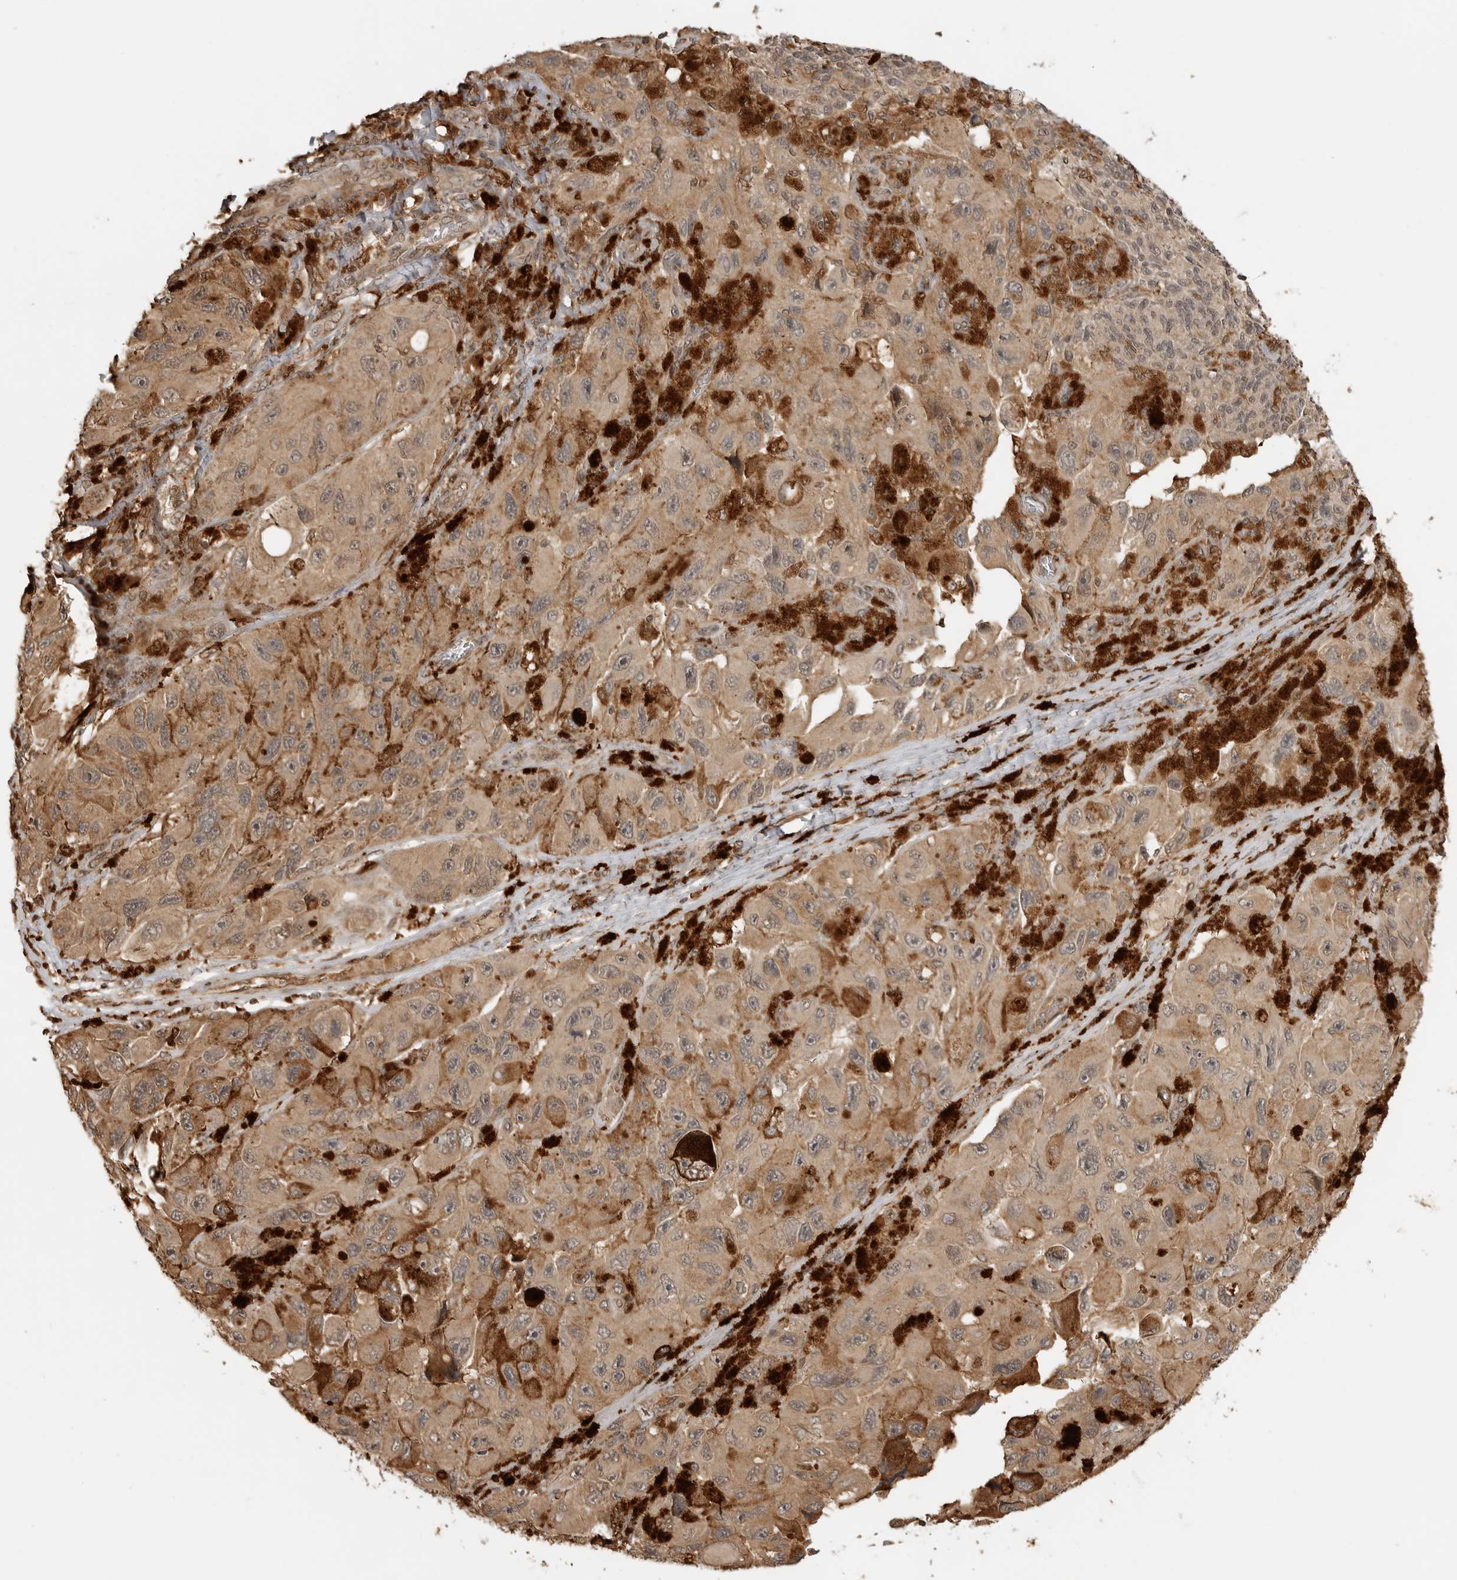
{"staining": {"intensity": "moderate", "quantity": ">75%", "location": "cytoplasmic/membranous,nuclear"}, "tissue": "melanoma", "cell_type": "Tumor cells", "image_type": "cancer", "snomed": [{"axis": "morphology", "description": "Malignant melanoma, NOS"}, {"axis": "topography", "description": "Skin"}], "caption": "Immunohistochemistry (IHC) (DAB (3,3'-diaminobenzidine)) staining of malignant melanoma exhibits moderate cytoplasmic/membranous and nuclear protein expression in approximately >75% of tumor cells.", "gene": "BMP2K", "patient": {"sex": "female", "age": 73}}